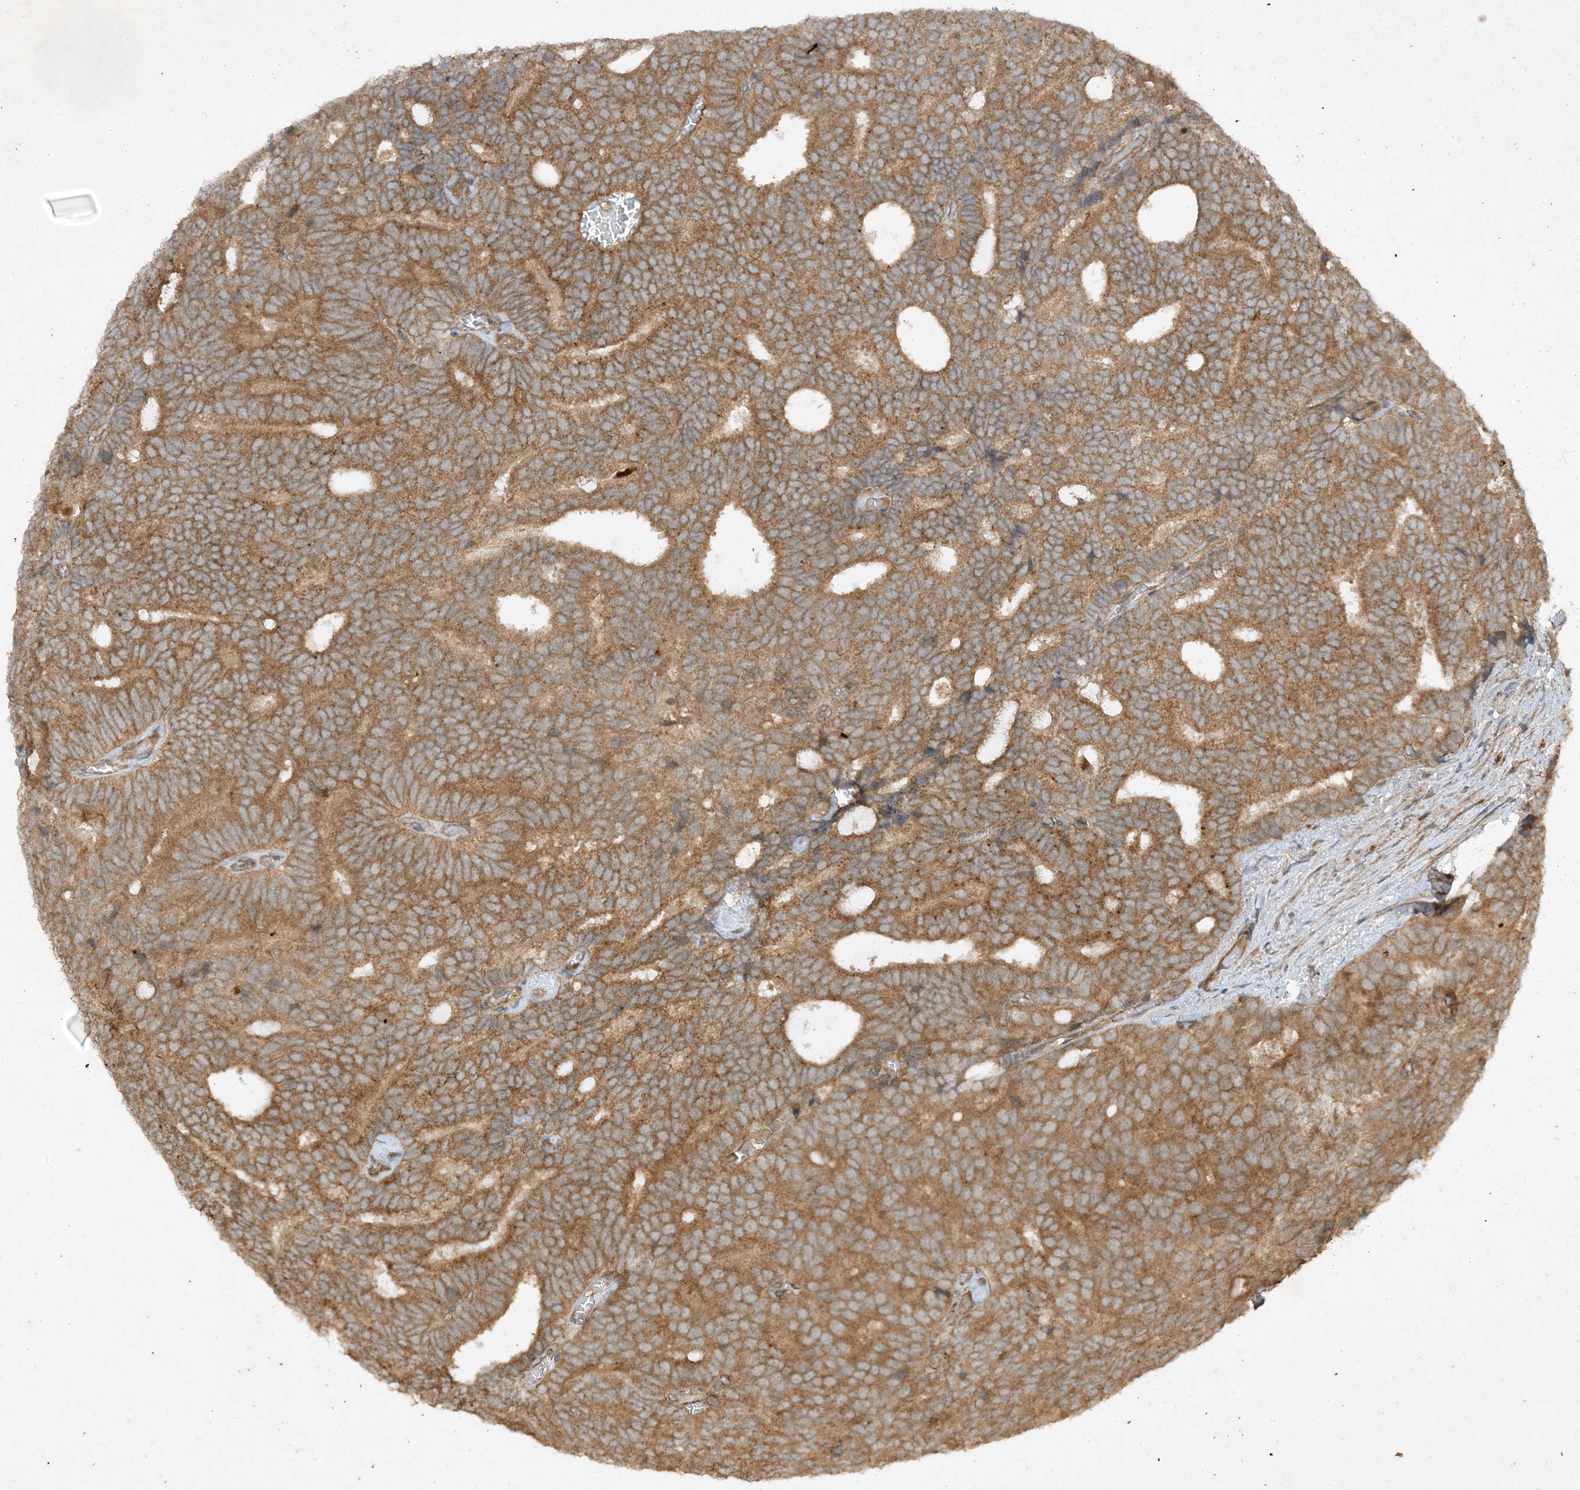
{"staining": {"intensity": "moderate", "quantity": ">75%", "location": "cytoplasmic/membranous"}, "tissue": "prostate cancer", "cell_type": "Tumor cells", "image_type": "cancer", "snomed": [{"axis": "morphology", "description": "Adenocarcinoma, Low grade"}, {"axis": "topography", "description": "Prostate"}], "caption": "IHC micrograph of human prostate cancer (low-grade adenocarcinoma) stained for a protein (brown), which shows medium levels of moderate cytoplasmic/membranous positivity in approximately >75% of tumor cells.", "gene": "XRN1", "patient": {"sex": "male", "age": 71}}